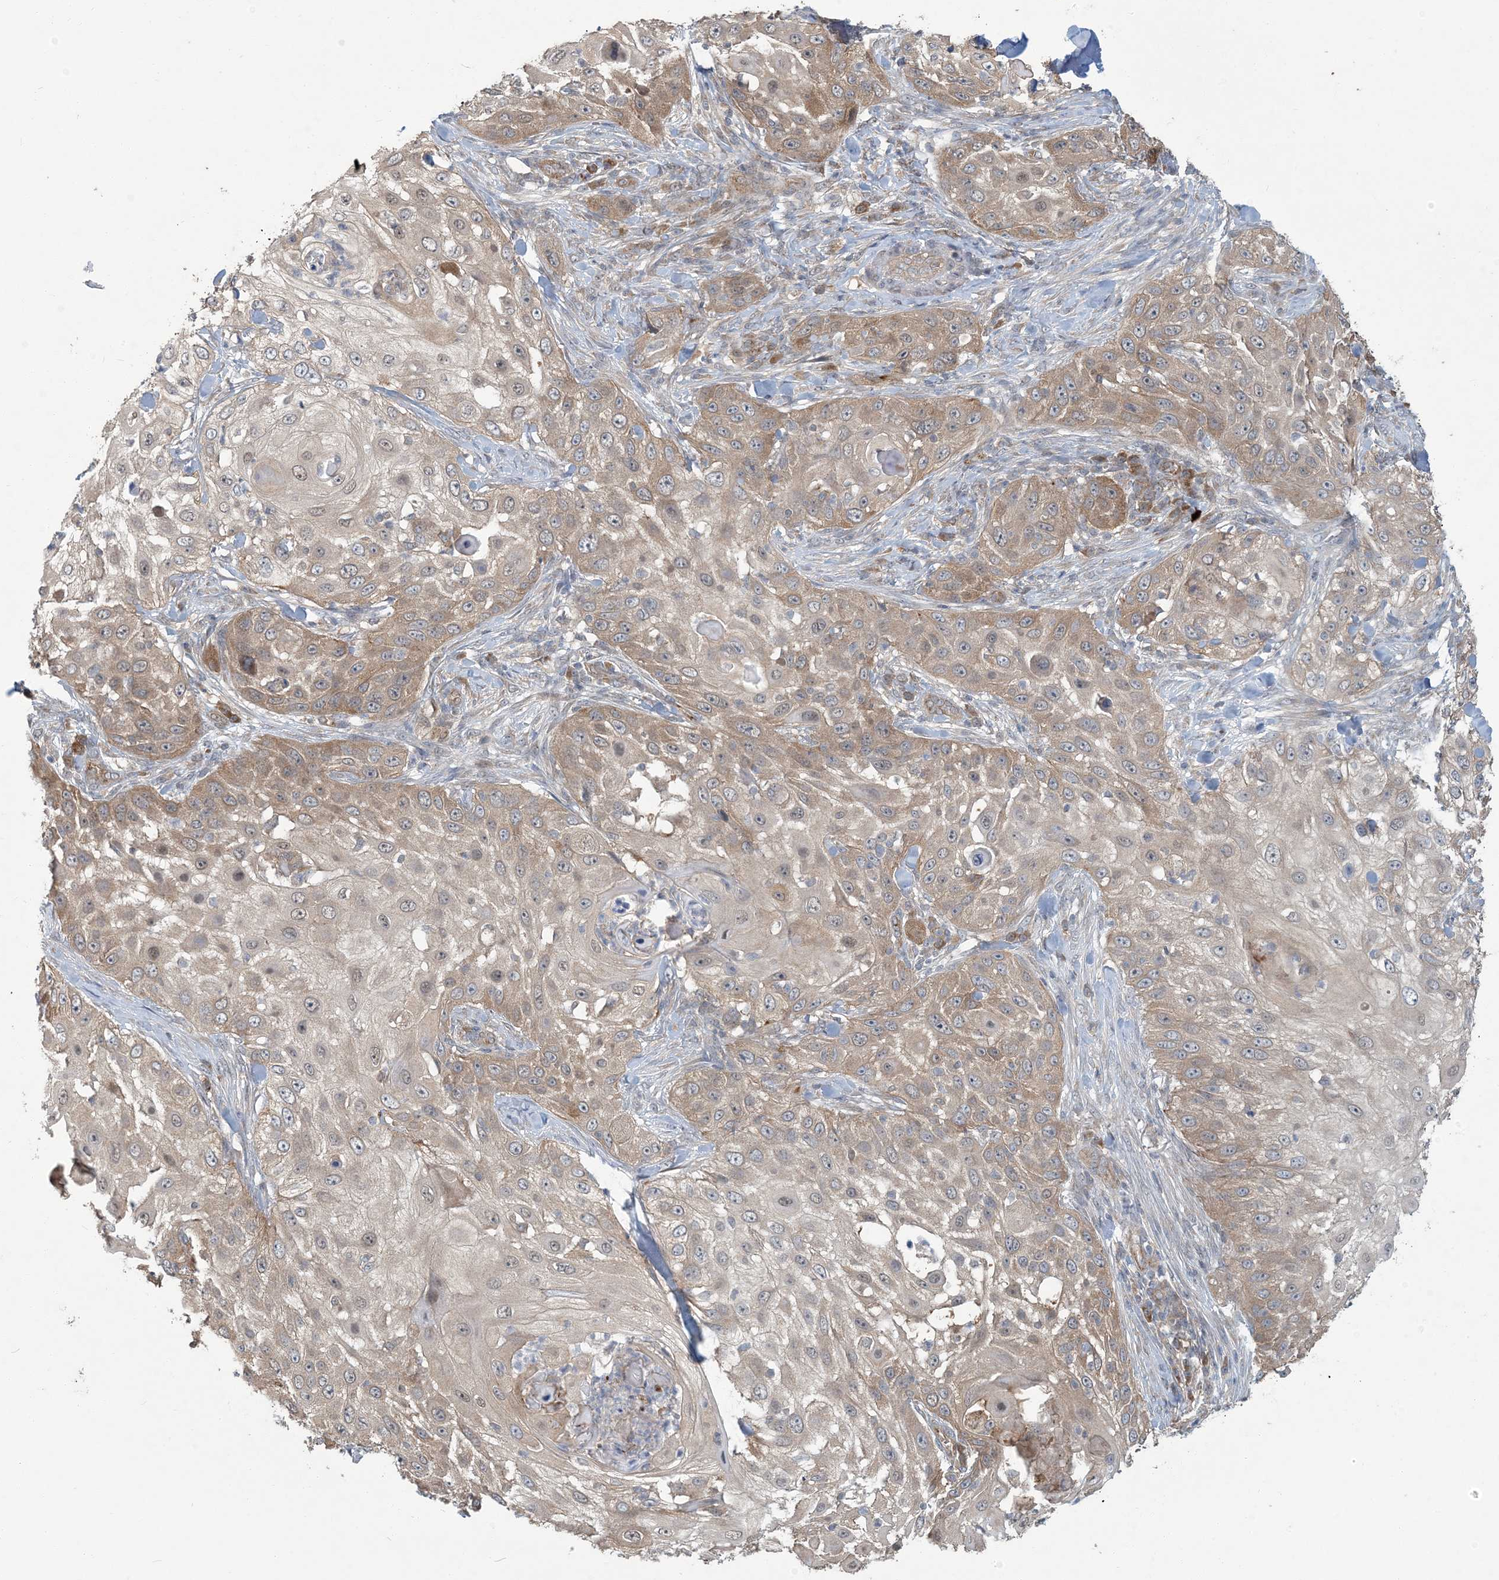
{"staining": {"intensity": "moderate", "quantity": "25%-75%", "location": "cytoplasmic/membranous"}, "tissue": "skin cancer", "cell_type": "Tumor cells", "image_type": "cancer", "snomed": [{"axis": "morphology", "description": "Squamous cell carcinoma, NOS"}, {"axis": "topography", "description": "Skin"}], "caption": "A photomicrograph of human skin cancer (squamous cell carcinoma) stained for a protein reveals moderate cytoplasmic/membranous brown staining in tumor cells.", "gene": "ERI2", "patient": {"sex": "female", "age": 44}}